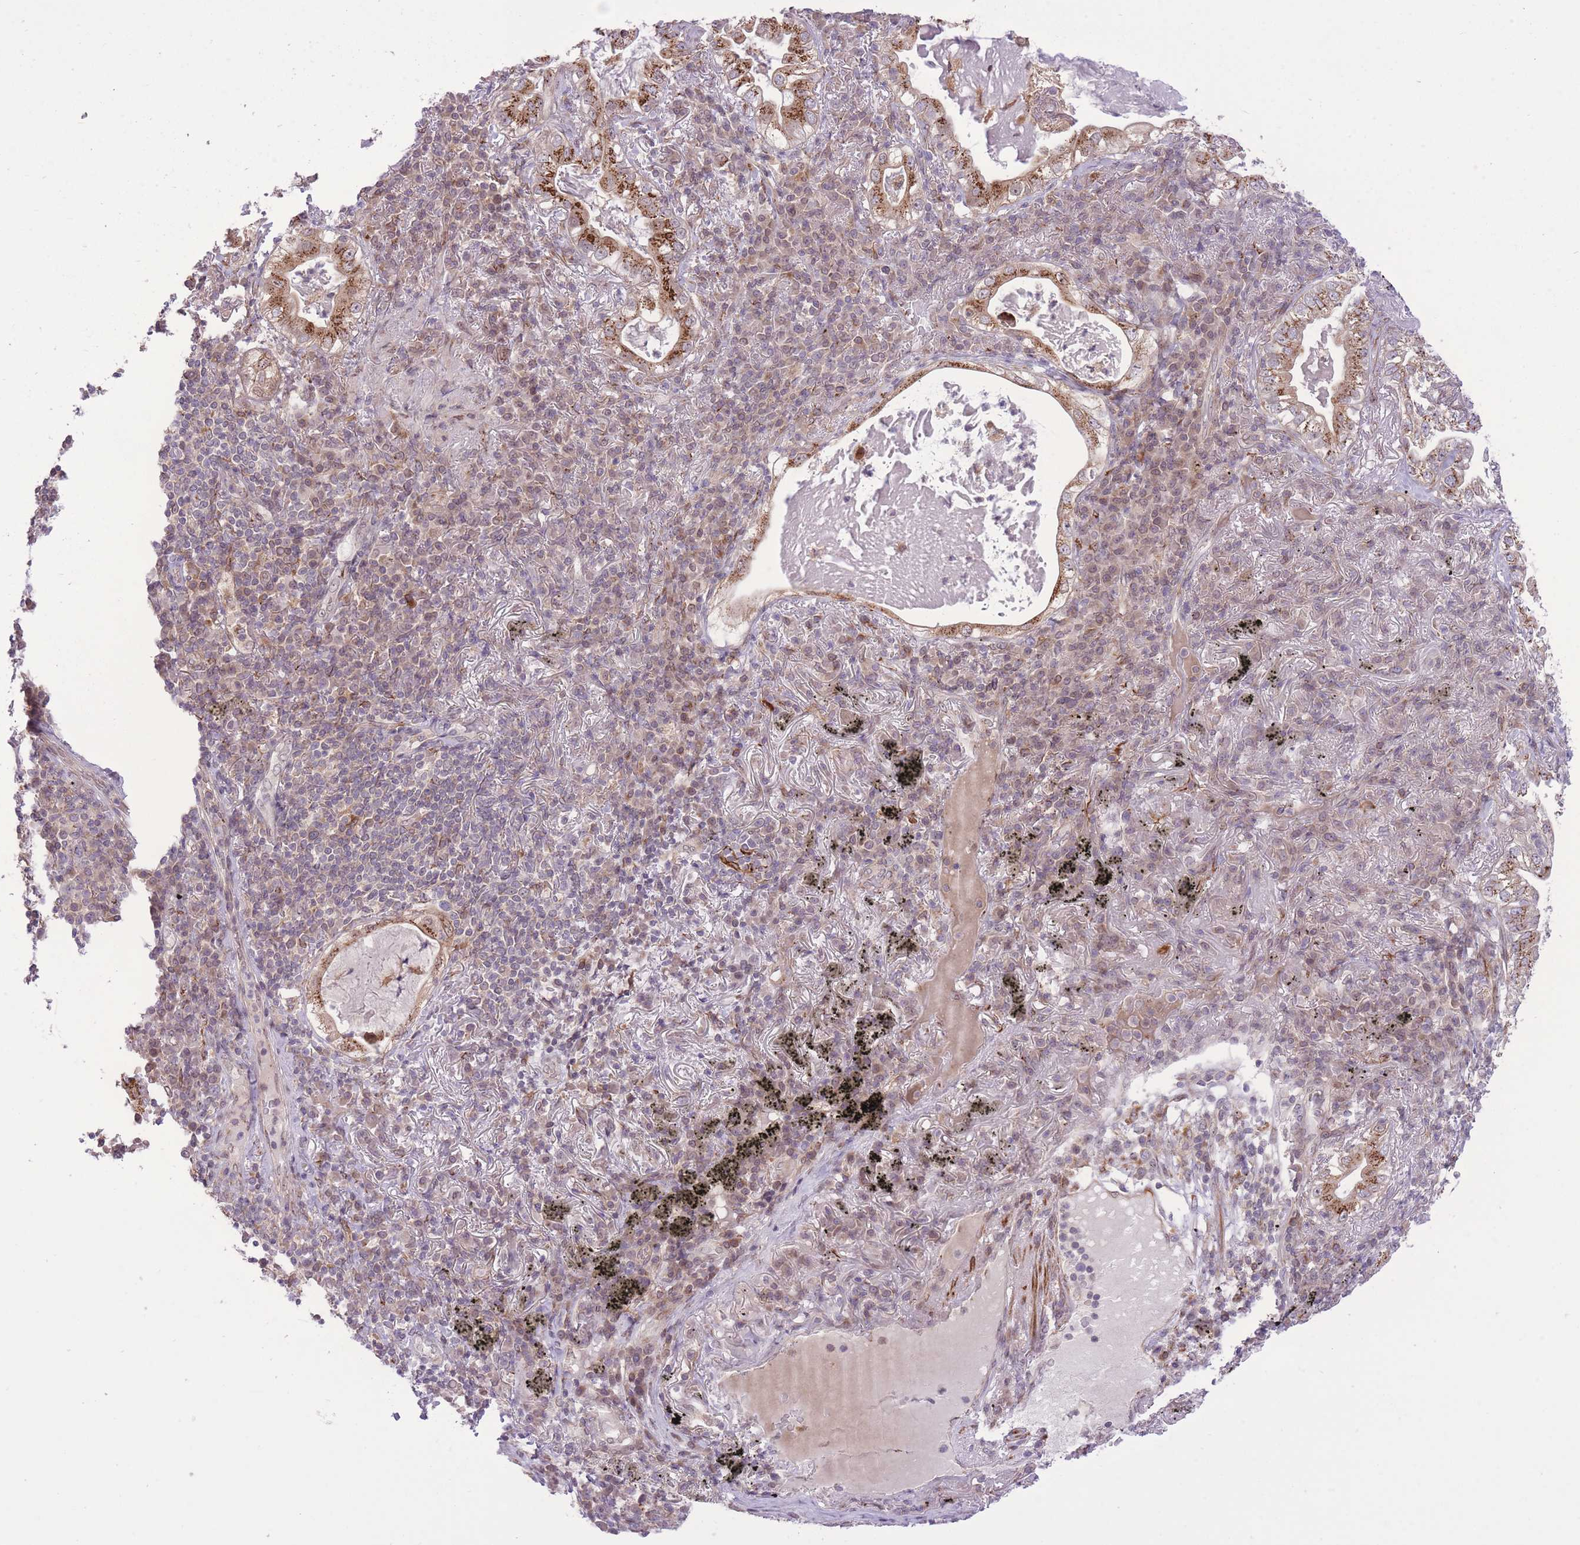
{"staining": {"intensity": "moderate", "quantity": ">75%", "location": "cytoplasmic/membranous"}, "tissue": "lung cancer", "cell_type": "Tumor cells", "image_type": "cancer", "snomed": [{"axis": "morphology", "description": "Adenocarcinoma, NOS"}, {"axis": "topography", "description": "Lung"}], "caption": "Brown immunohistochemical staining in lung cancer reveals moderate cytoplasmic/membranous expression in approximately >75% of tumor cells. The protein of interest is stained brown, and the nuclei are stained in blue (DAB IHC with brightfield microscopy, high magnification).", "gene": "ZBED5", "patient": {"sex": "female", "age": 73}}